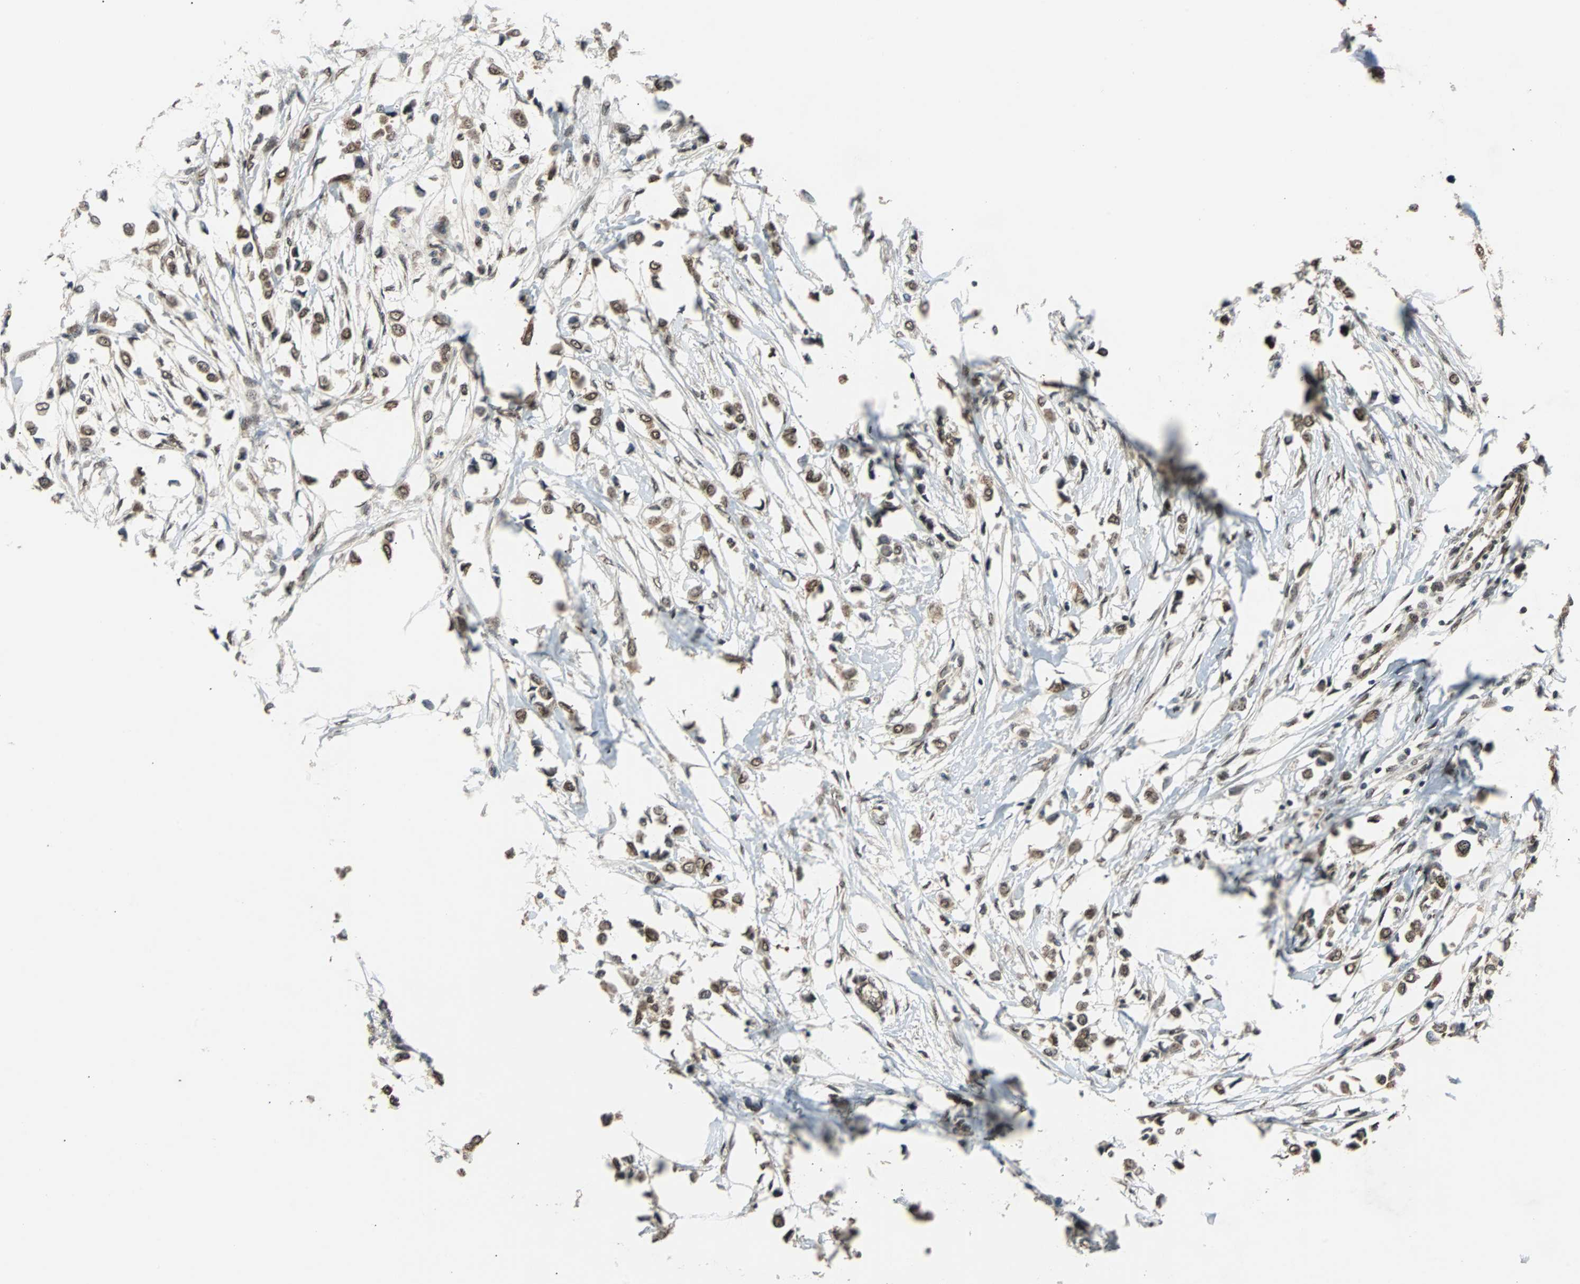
{"staining": {"intensity": "moderate", "quantity": ">75%", "location": "cytoplasmic/membranous,nuclear"}, "tissue": "breast cancer", "cell_type": "Tumor cells", "image_type": "cancer", "snomed": [{"axis": "morphology", "description": "Lobular carcinoma"}, {"axis": "topography", "description": "Breast"}], "caption": "Immunohistochemistry (IHC) histopathology image of neoplastic tissue: breast lobular carcinoma stained using immunohistochemistry (IHC) displays medium levels of moderate protein expression localized specifically in the cytoplasmic/membranous and nuclear of tumor cells, appearing as a cytoplasmic/membranous and nuclear brown color.", "gene": "PHC1", "patient": {"sex": "female", "age": 51}}